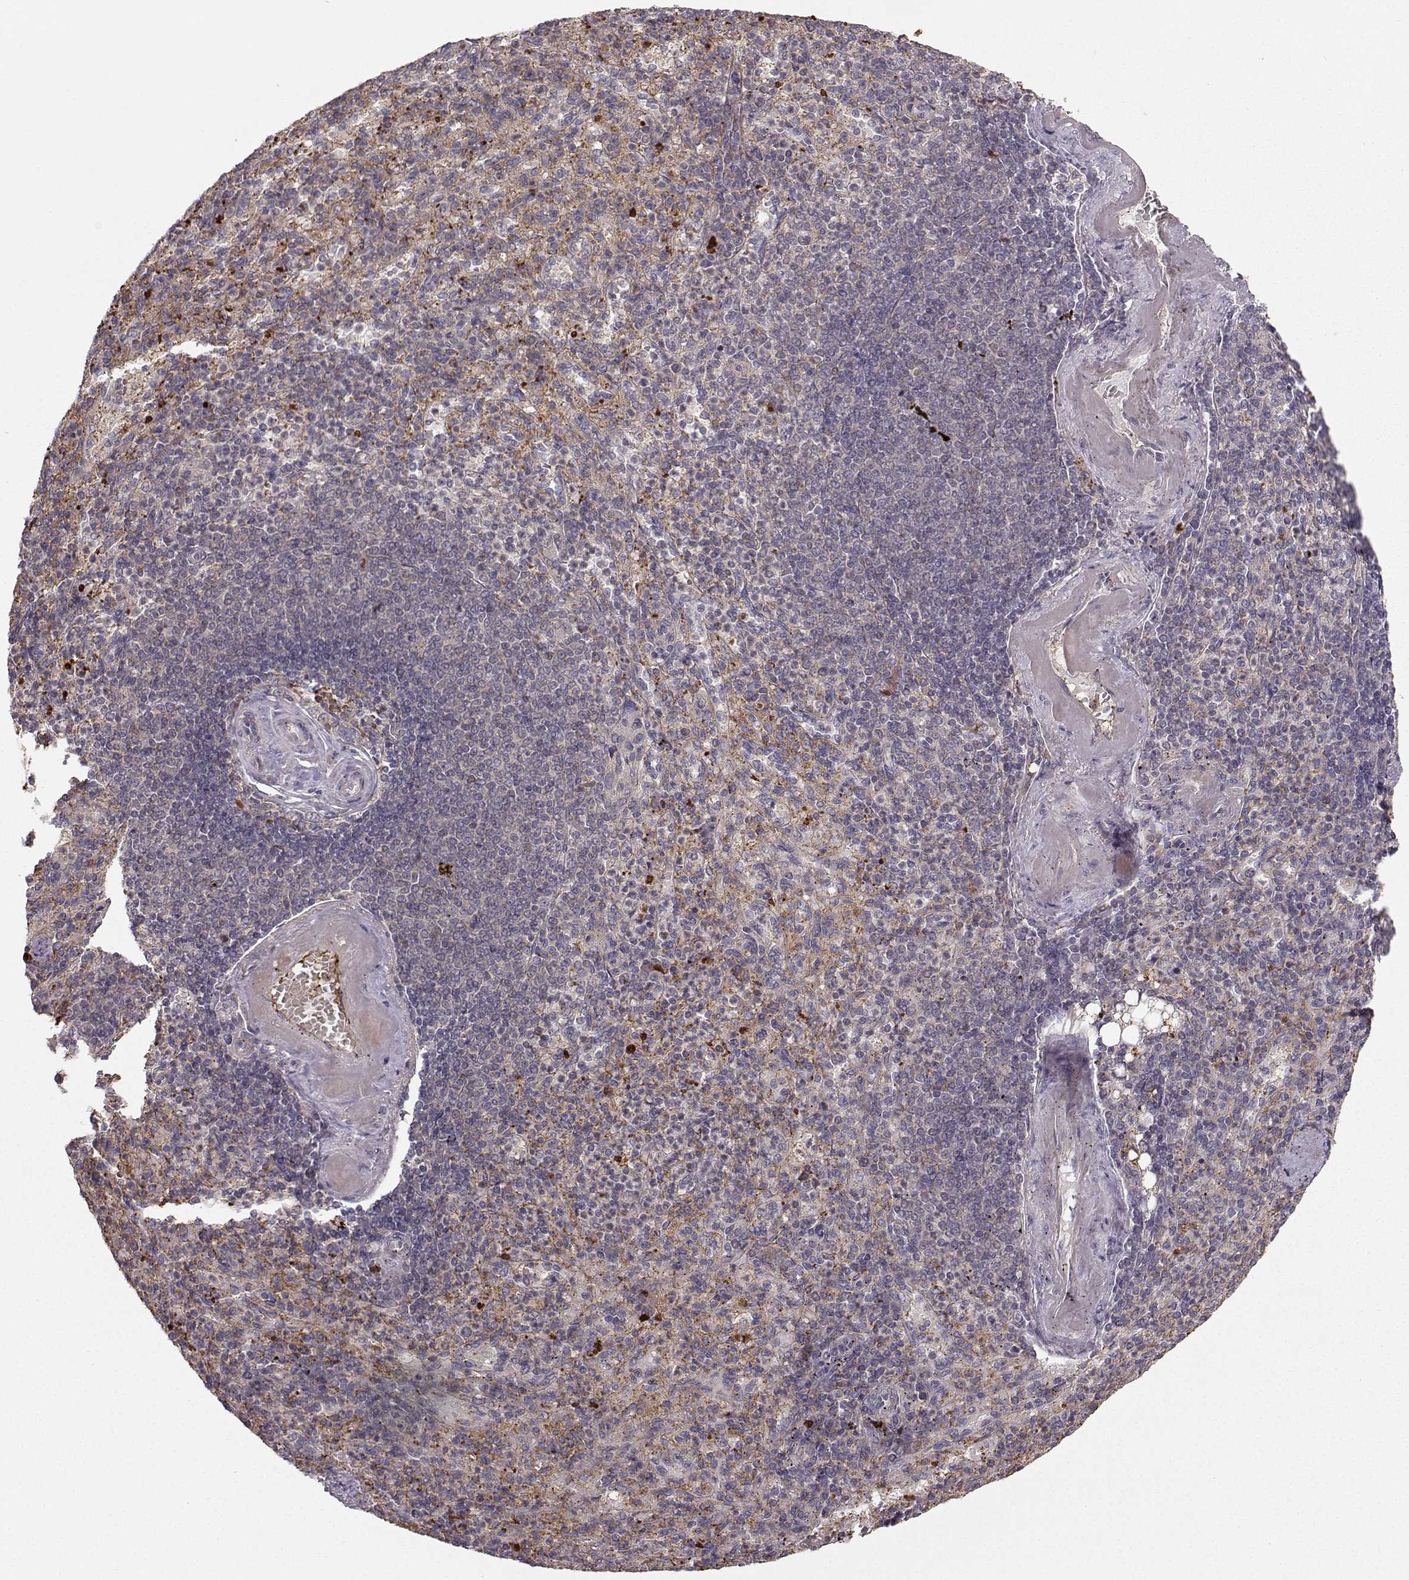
{"staining": {"intensity": "weak", "quantity": "25%-75%", "location": "cytoplasmic/membranous"}, "tissue": "spleen", "cell_type": "Cells in red pulp", "image_type": "normal", "snomed": [{"axis": "morphology", "description": "Normal tissue, NOS"}, {"axis": "topography", "description": "Spleen"}], "caption": "There is low levels of weak cytoplasmic/membranous staining in cells in red pulp of normal spleen, as demonstrated by immunohistochemical staining (brown color).", "gene": "WNT6", "patient": {"sex": "female", "age": 74}}